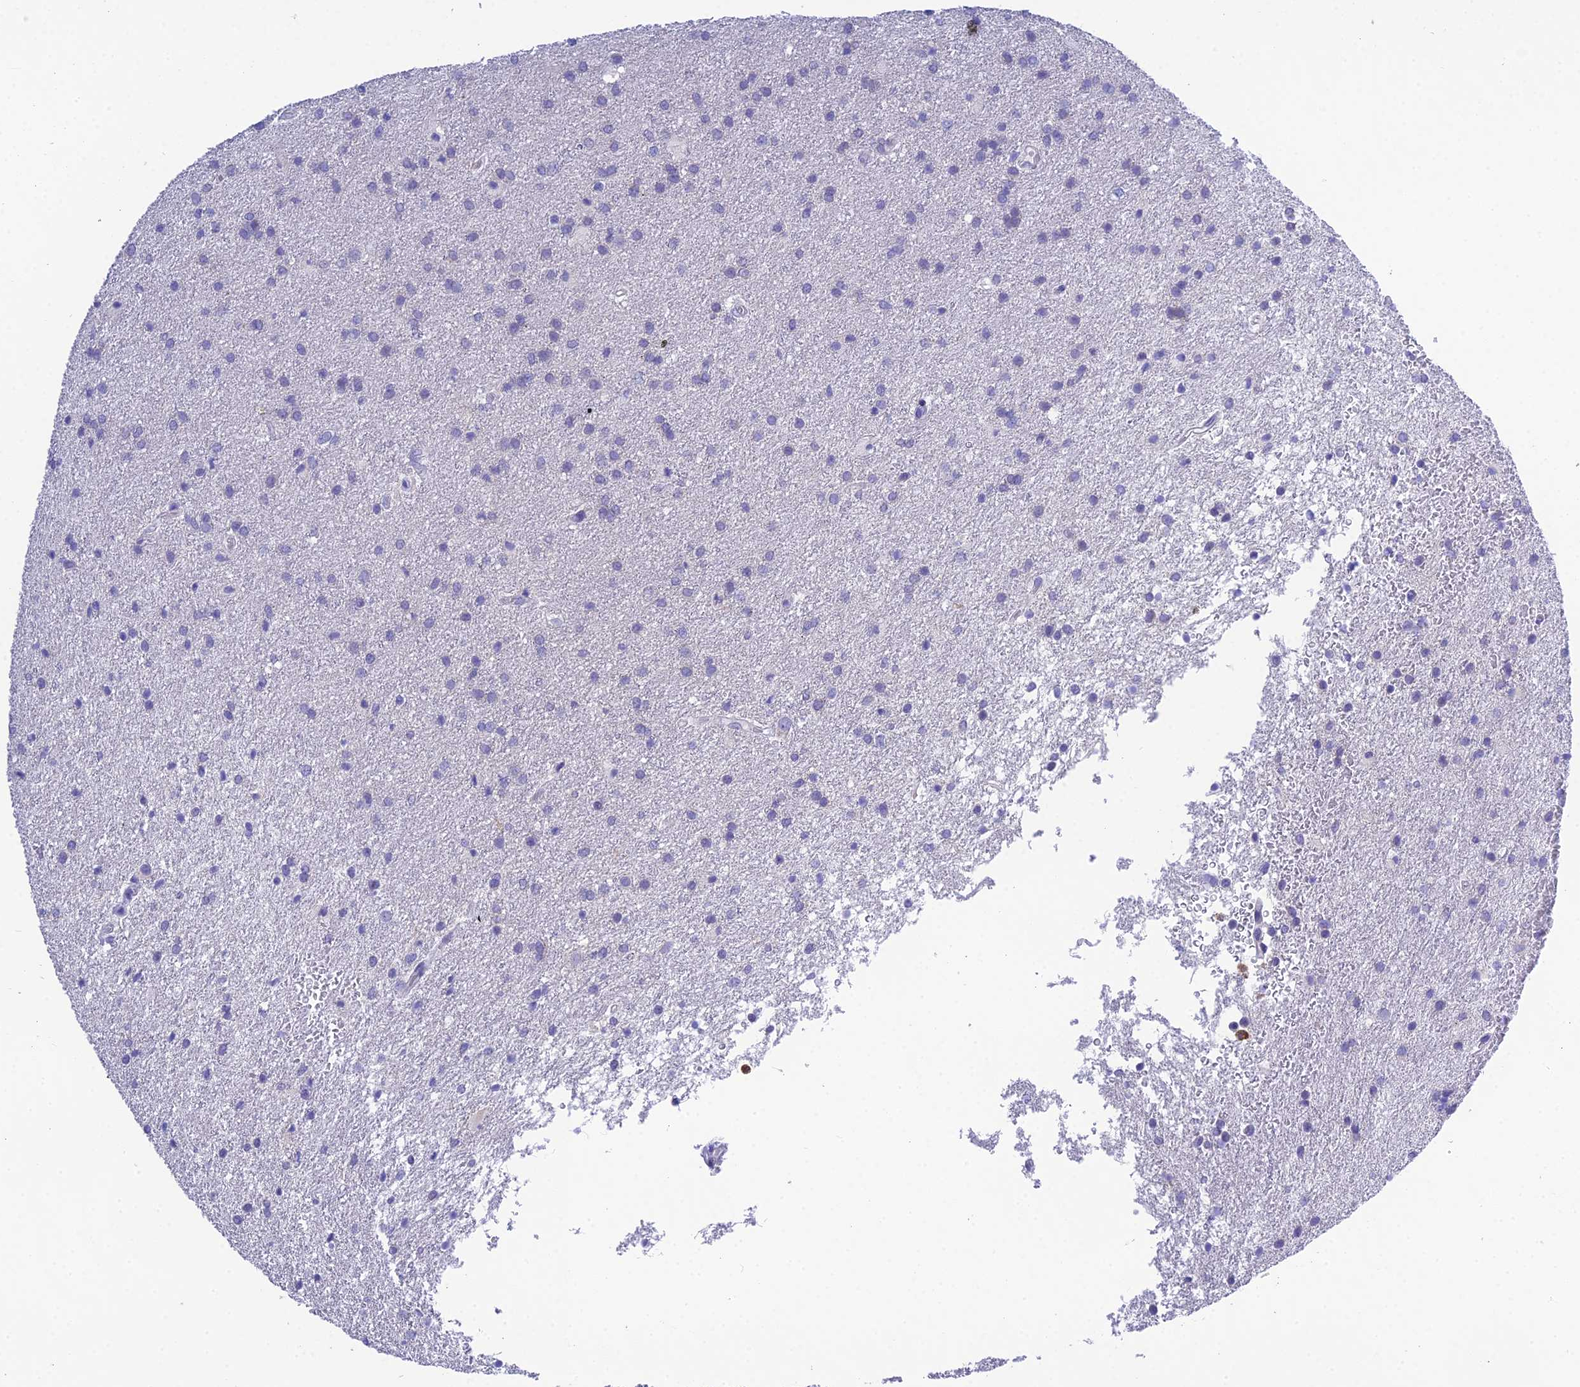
{"staining": {"intensity": "negative", "quantity": "none", "location": "none"}, "tissue": "glioma", "cell_type": "Tumor cells", "image_type": "cancer", "snomed": [{"axis": "morphology", "description": "Glioma, malignant, High grade"}, {"axis": "topography", "description": "Brain"}], "caption": "DAB (3,3'-diaminobenzidine) immunohistochemical staining of human glioma reveals no significant staining in tumor cells.", "gene": "KIAA0408", "patient": {"sex": "female", "age": 50}}